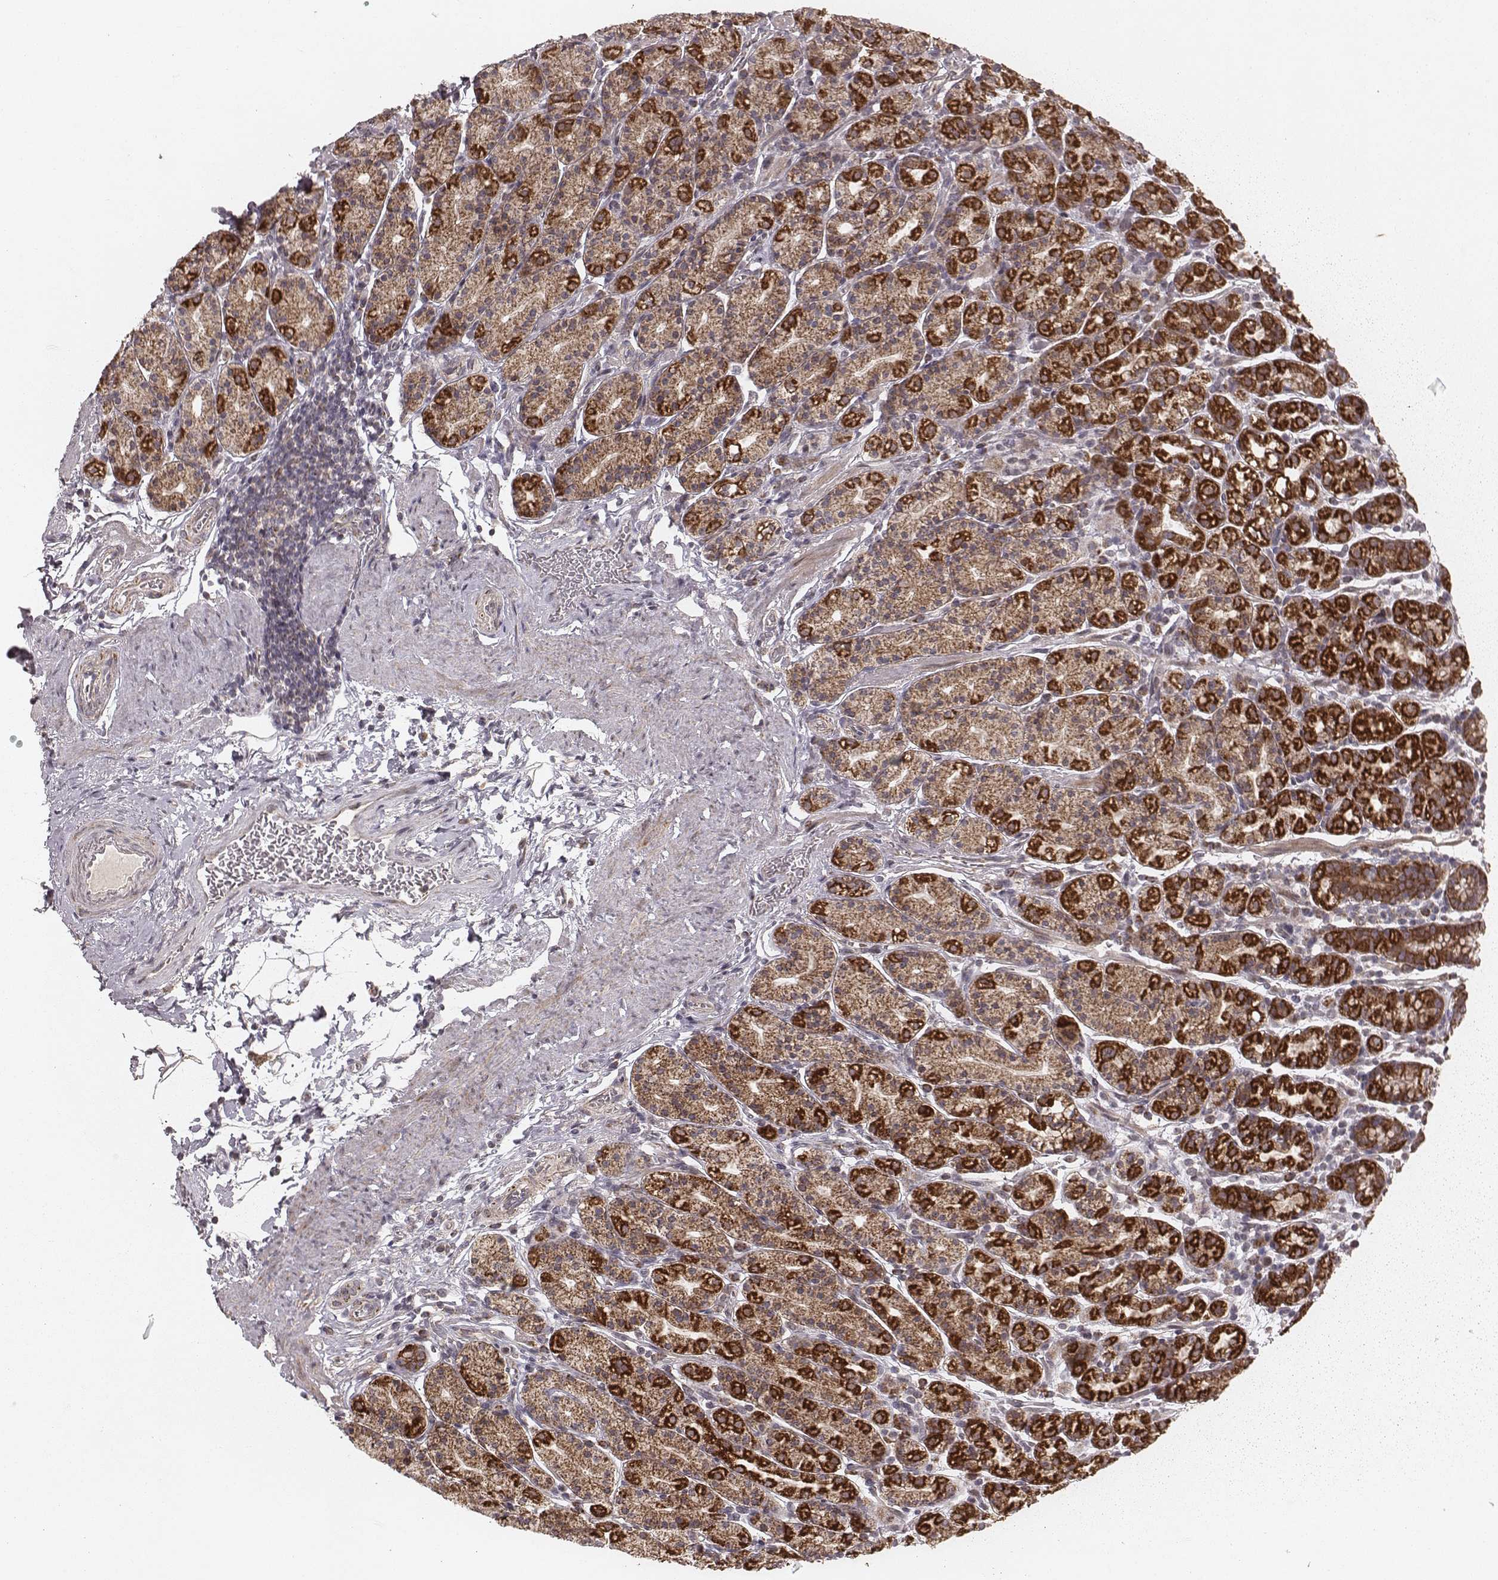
{"staining": {"intensity": "strong", "quantity": ">75%", "location": "cytoplasmic/membranous"}, "tissue": "stomach", "cell_type": "Glandular cells", "image_type": "normal", "snomed": [{"axis": "morphology", "description": "Normal tissue, NOS"}, {"axis": "topography", "description": "Stomach, upper"}, {"axis": "topography", "description": "Stomach"}], "caption": "Protein analysis of normal stomach displays strong cytoplasmic/membranous staining in approximately >75% of glandular cells. (DAB IHC with brightfield microscopy, high magnification).", "gene": "NDUFA7", "patient": {"sex": "male", "age": 62}}